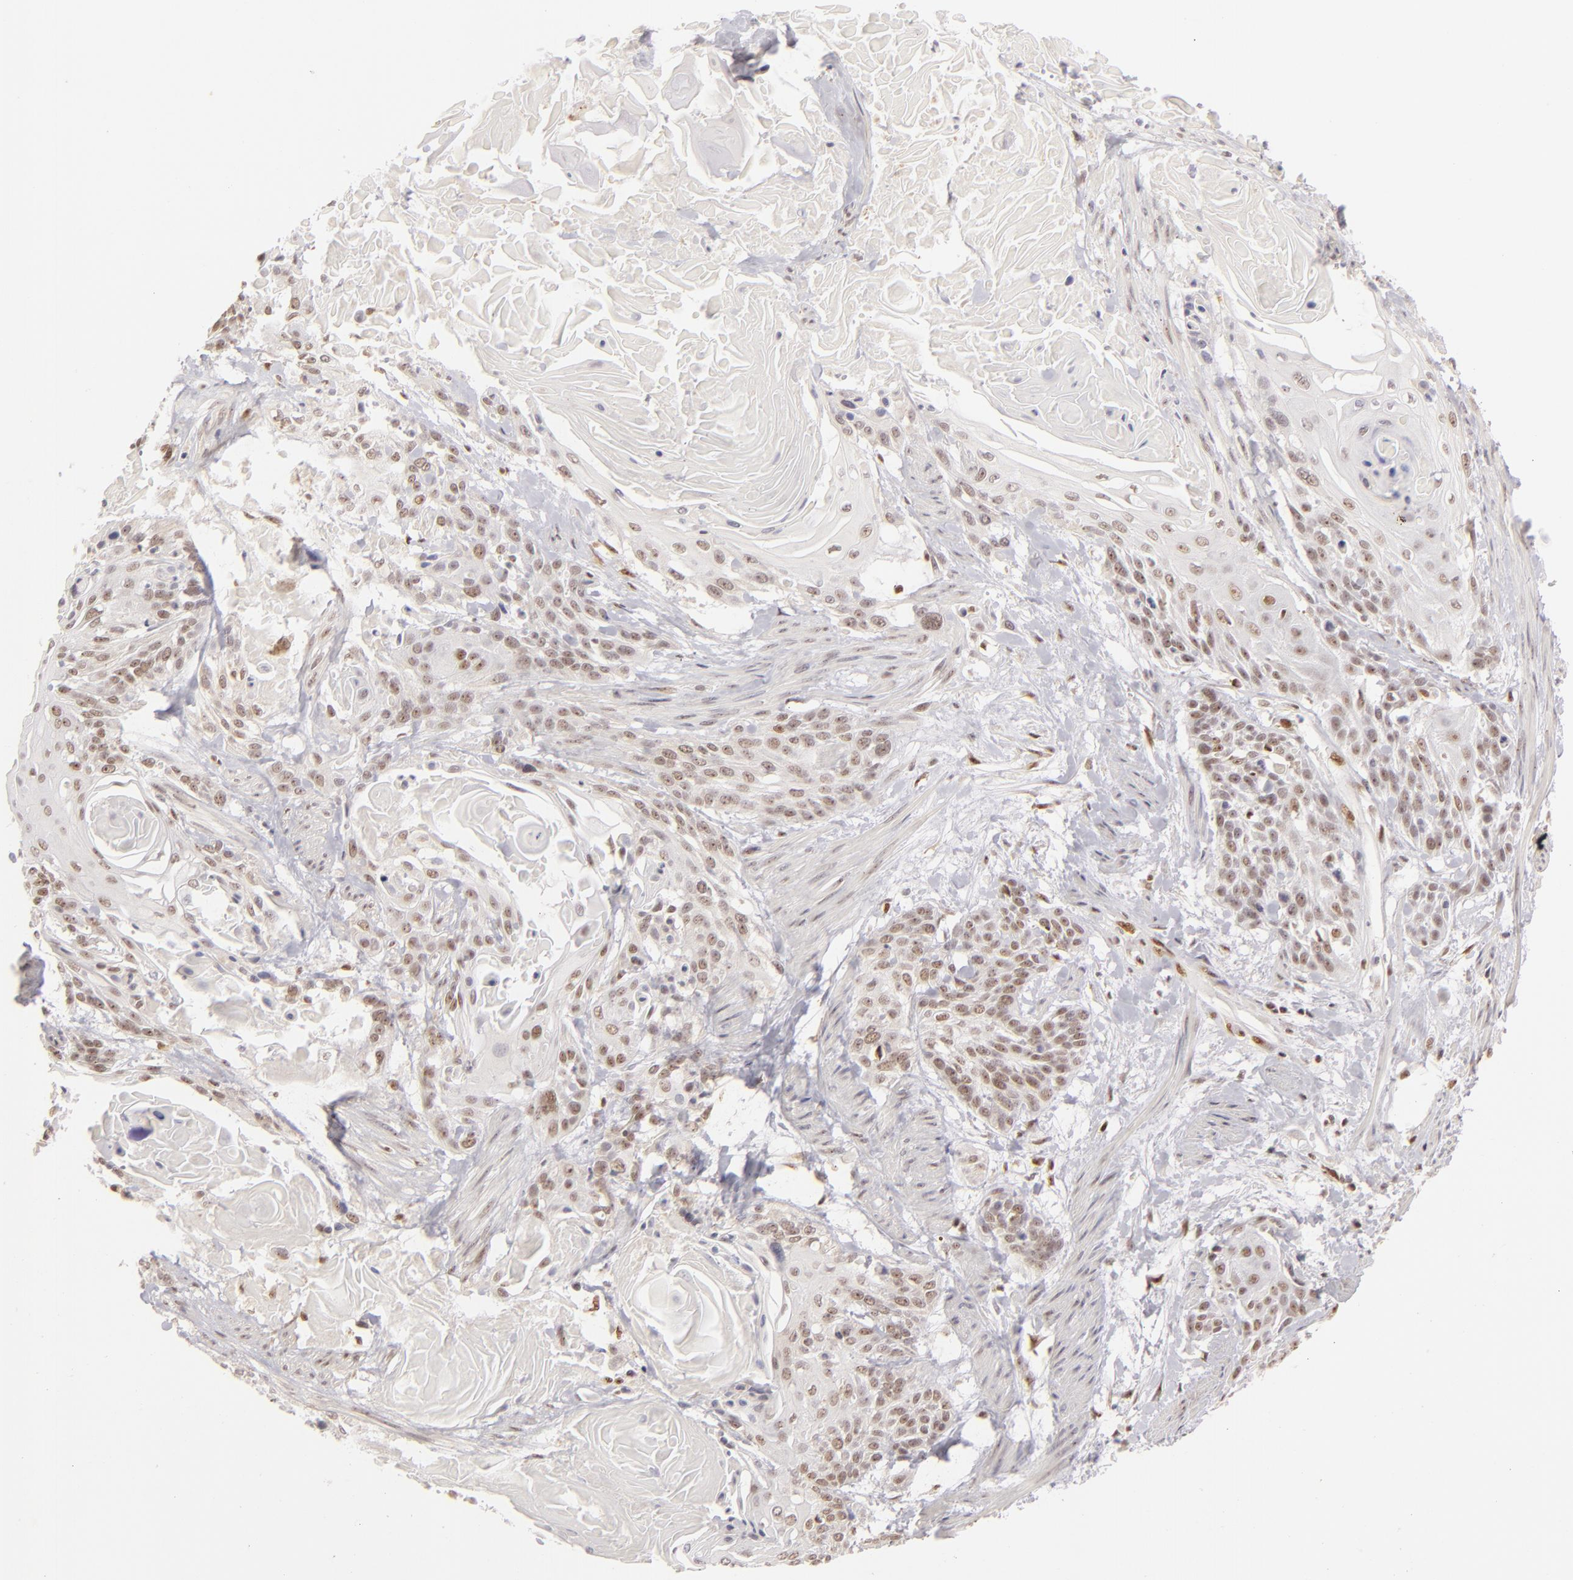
{"staining": {"intensity": "weak", "quantity": ">75%", "location": "nuclear"}, "tissue": "cervical cancer", "cell_type": "Tumor cells", "image_type": "cancer", "snomed": [{"axis": "morphology", "description": "Squamous cell carcinoma, NOS"}, {"axis": "topography", "description": "Cervix"}], "caption": "An IHC micrograph of neoplastic tissue is shown. Protein staining in brown labels weak nuclear positivity in cervical cancer (squamous cell carcinoma) within tumor cells.", "gene": "DAXX", "patient": {"sex": "female", "age": 57}}